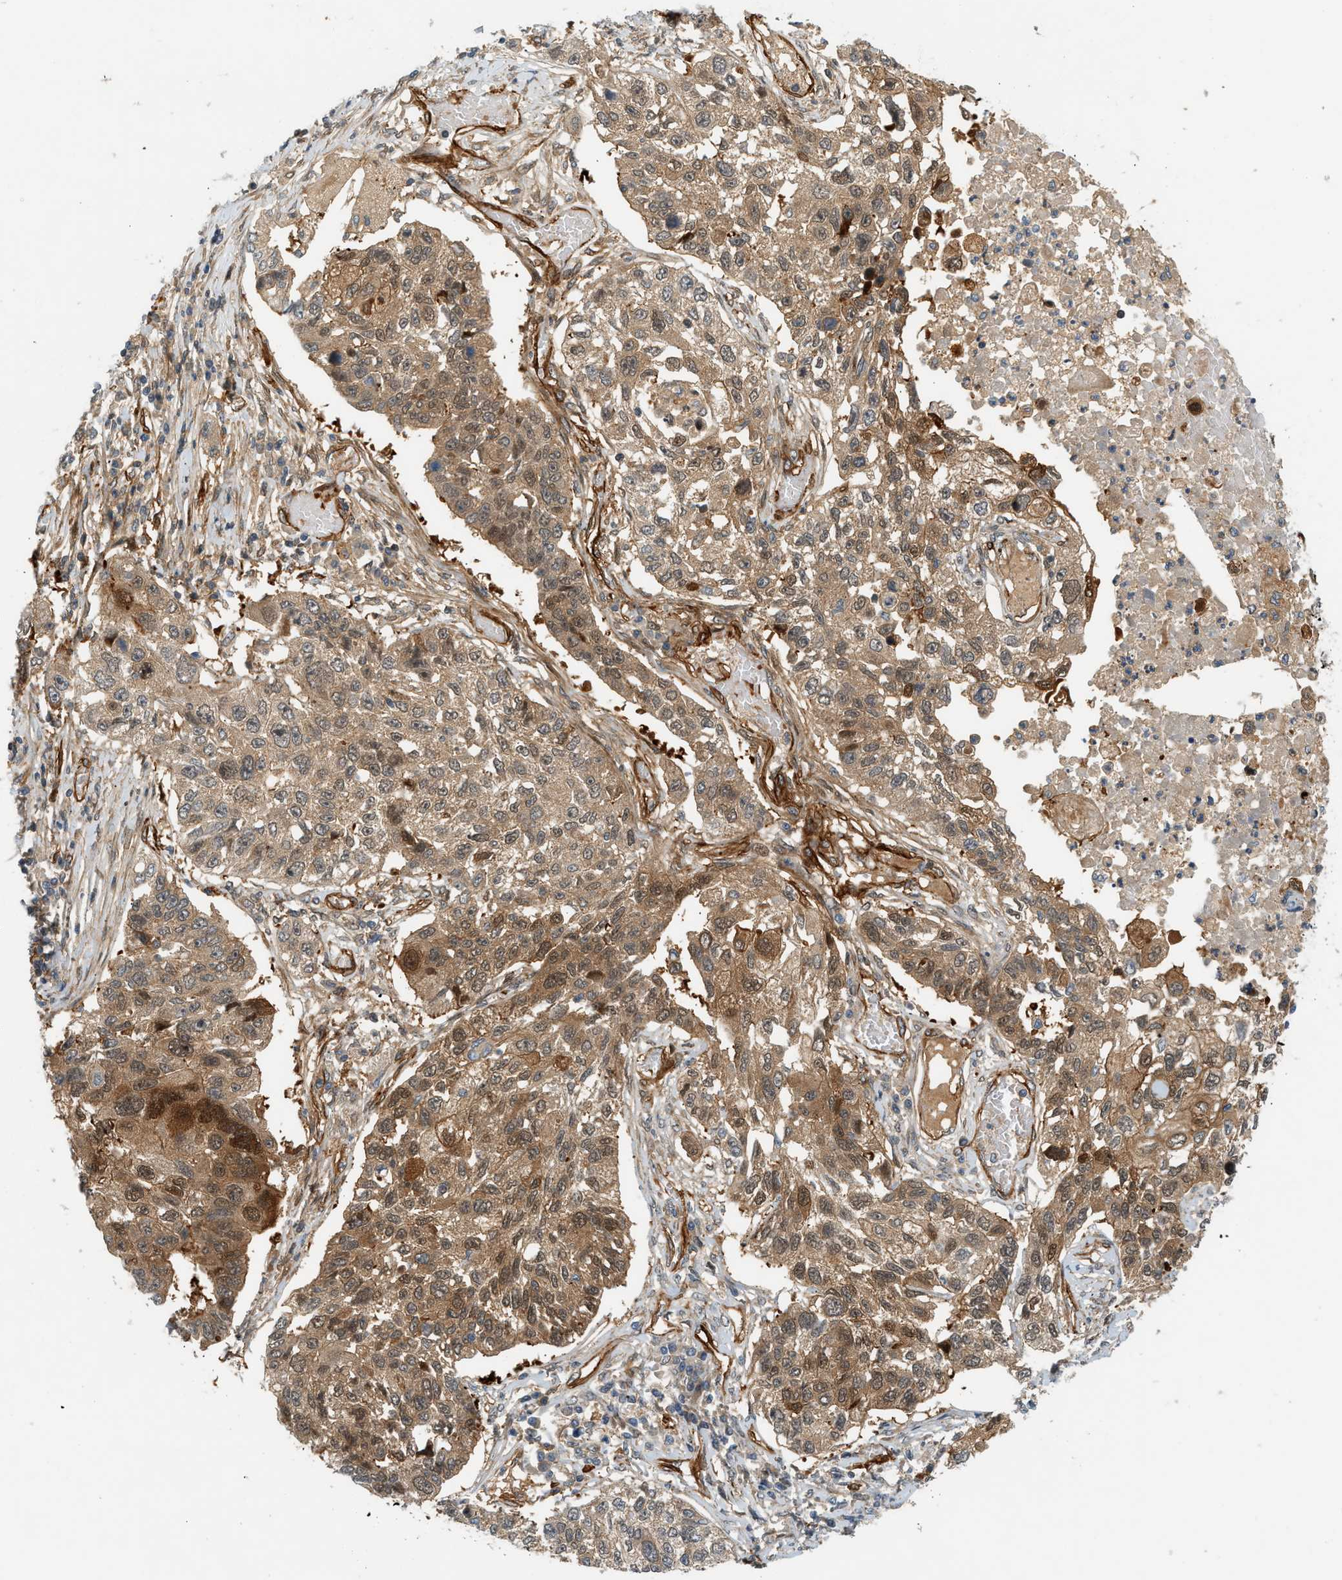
{"staining": {"intensity": "moderate", "quantity": ">75%", "location": "cytoplasmic/membranous"}, "tissue": "lung cancer", "cell_type": "Tumor cells", "image_type": "cancer", "snomed": [{"axis": "morphology", "description": "Squamous cell carcinoma, NOS"}, {"axis": "topography", "description": "Lung"}], "caption": "There is medium levels of moderate cytoplasmic/membranous expression in tumor cells of lung cancer (squamous cell carcinoma), as demonstrated by immunohistochemical staining (brown color).", "gene": "EDNRA", "patient": {"sex": "male", "age": 71}}